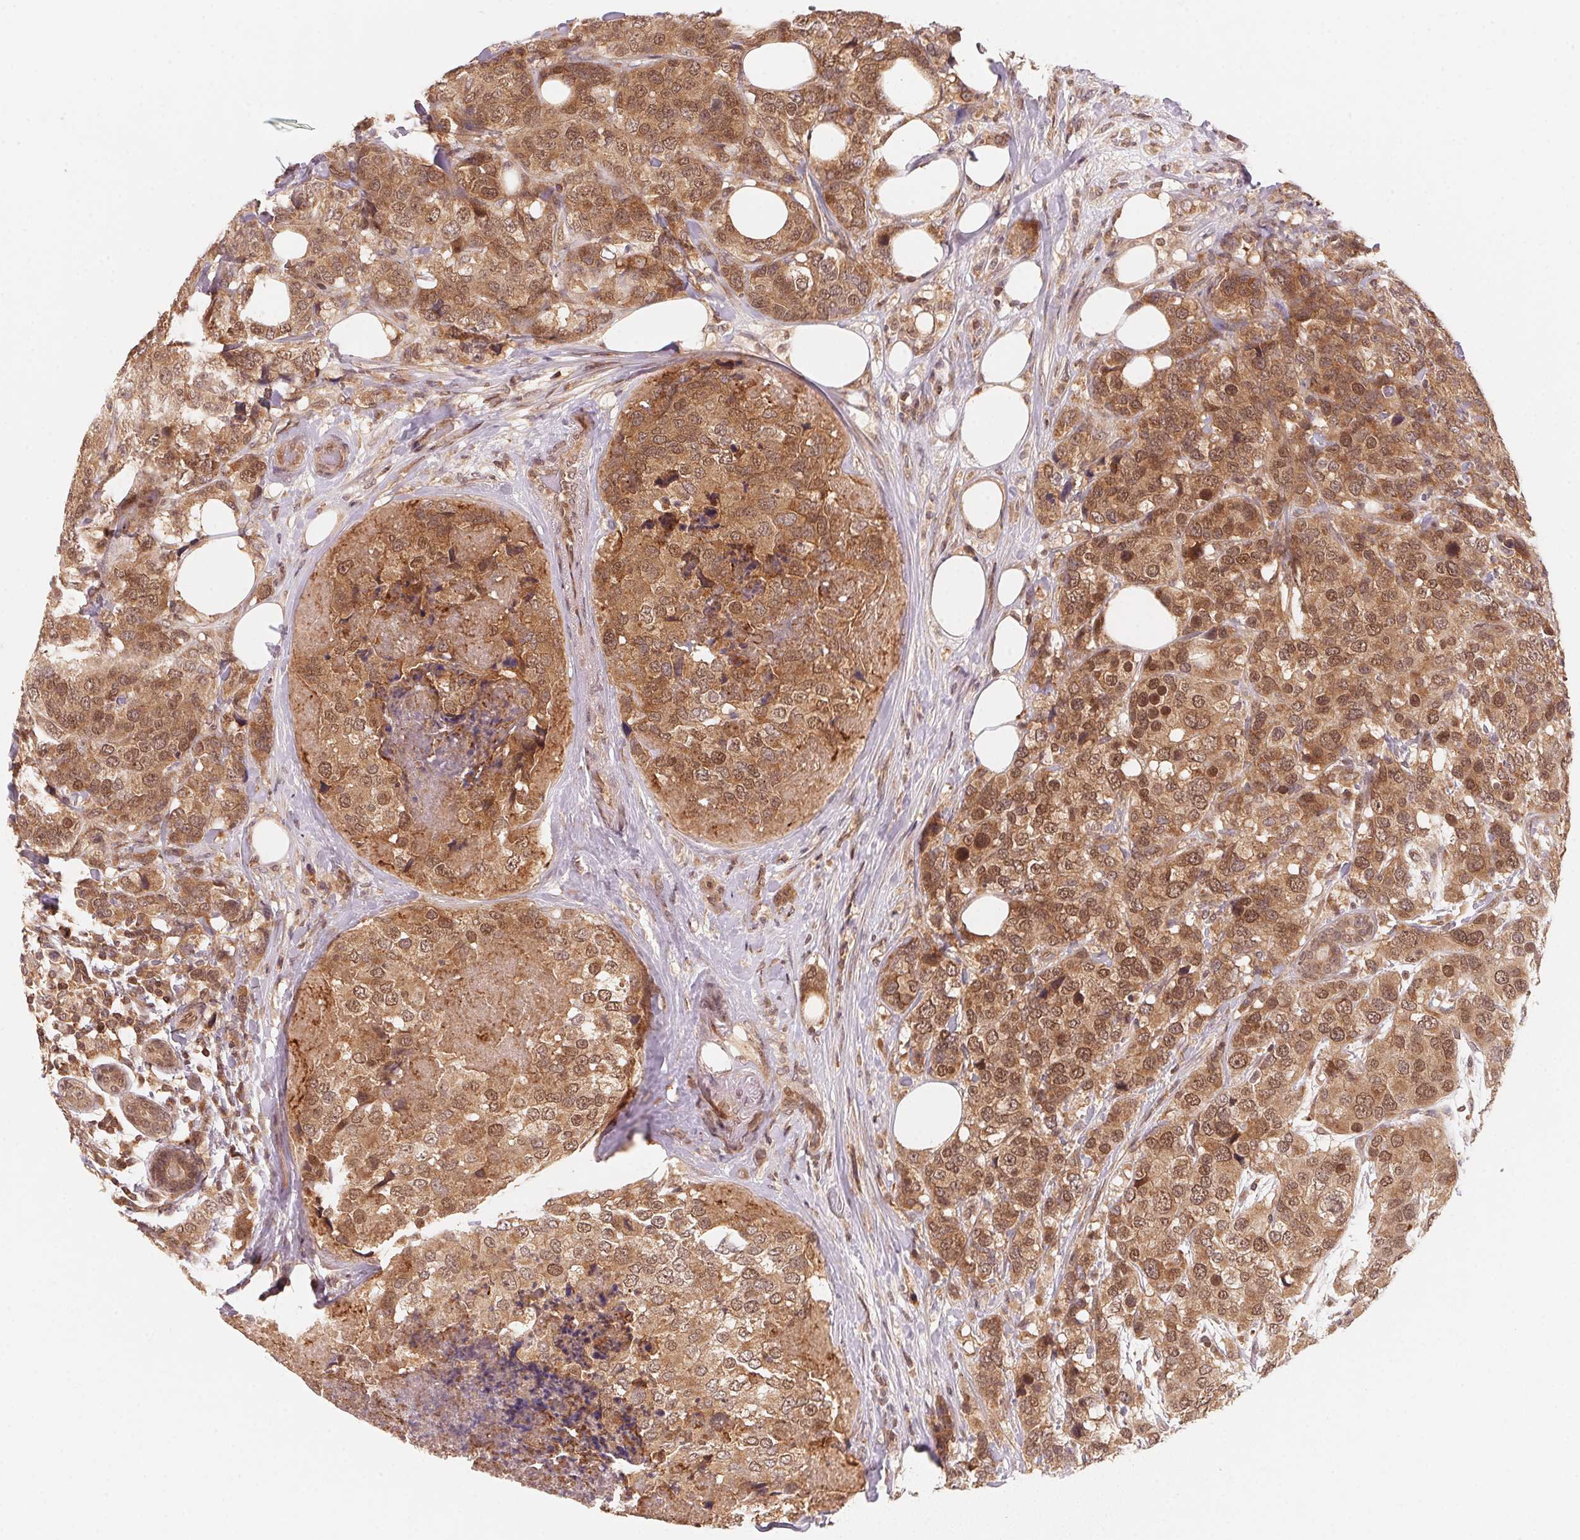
{"staining": {"intensity": "moderate", "quantity": ">75%", "location": "cytoplasmic/membranous,nuclear"}, "tissue": "breast cancer", "cell_type": "Tumor cells", "image_type": "cancer", "snomed": [{"axis": "morphology", "description": "Lobular carcinoma"}, {"axis": "topography", "description": "Breast"}], "caption": "A photomicrograph of human lobular carcinoma (breast) stained for a protein reveals moderate cytoplasmic/membranous and nuclear brown staining in tumor cells.", "gene": "CCDC102B", "patient": {"sex": "female", "age": 59}}